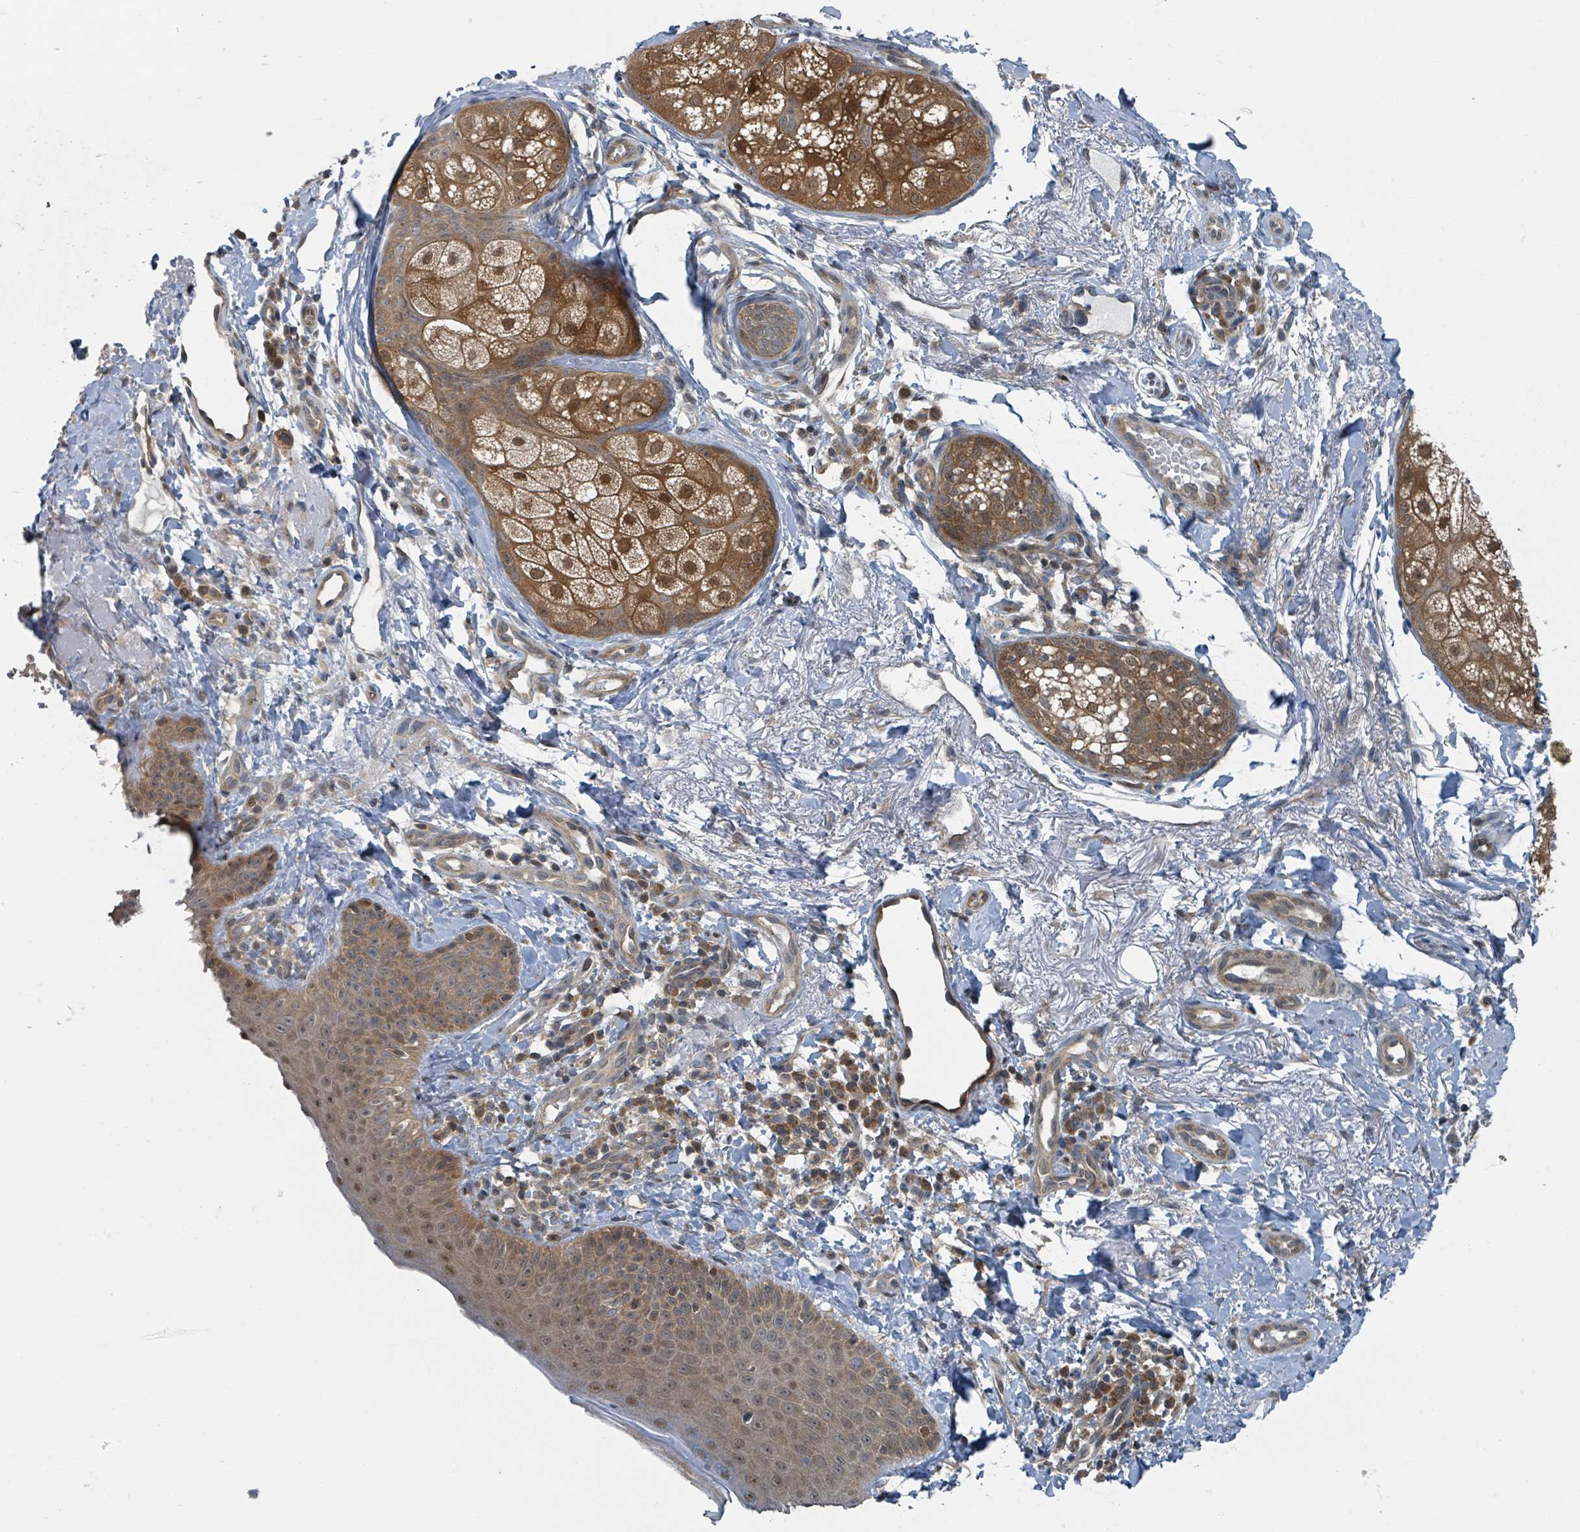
{"staining": {"intensity": "negative", "quantity": "none", "location": "none"}, "tissue": "skin", "cell_type": "Fibroblasts", "image_type": "normal", "snomed": [{"axis": "morphology", "description": "Normal tissue, NOS"}, {"axis": "topography", "description": "Skin"}], "caption": "A histopathology image of skin stained for a protein exhibits no brown staining in fibroblasts.", "gene": "GOLGA7B", "patient": {"sex": "male", "age": 57}}